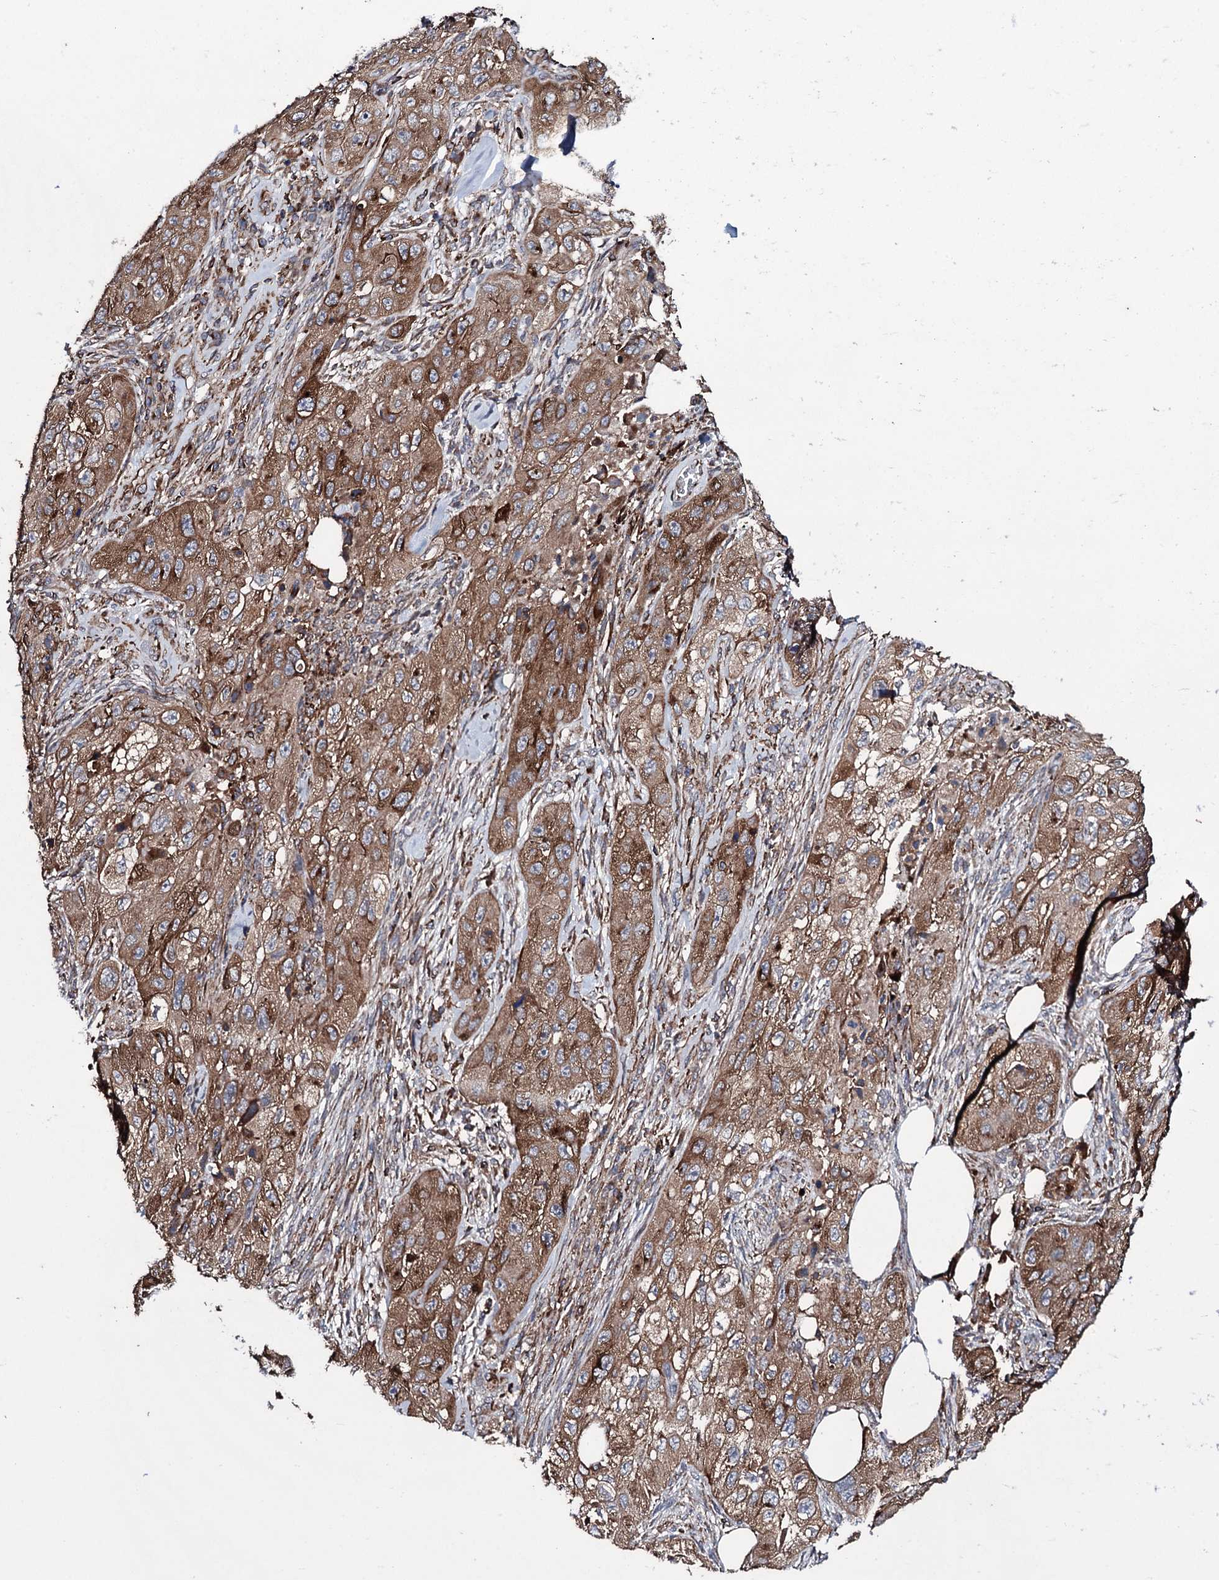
{"staining": {"intensity": "moderate", "quantity": ">75%", "location": "cytoplasmic/membranous"}, "tissue": "skin cancer", "cell_type": "Tumor cells", "image_type": "cancer", "snomed": [{"axis": "morphology", "description": "Squamous cell carcinoma, NOS"}, {"axis": "topography", "description": "Skin"}, {"axis": "topography", "description": "Subcutis"}], "caption": "Squamous cell carcinoma (skin) was stained to show a protein in brown. There is medium levels of moderate cytoplasmic/membranous expression in approximately >75% of tumor cells.", "gene": "VAMP8", "patient": {"sex": "male", "age": 73}}